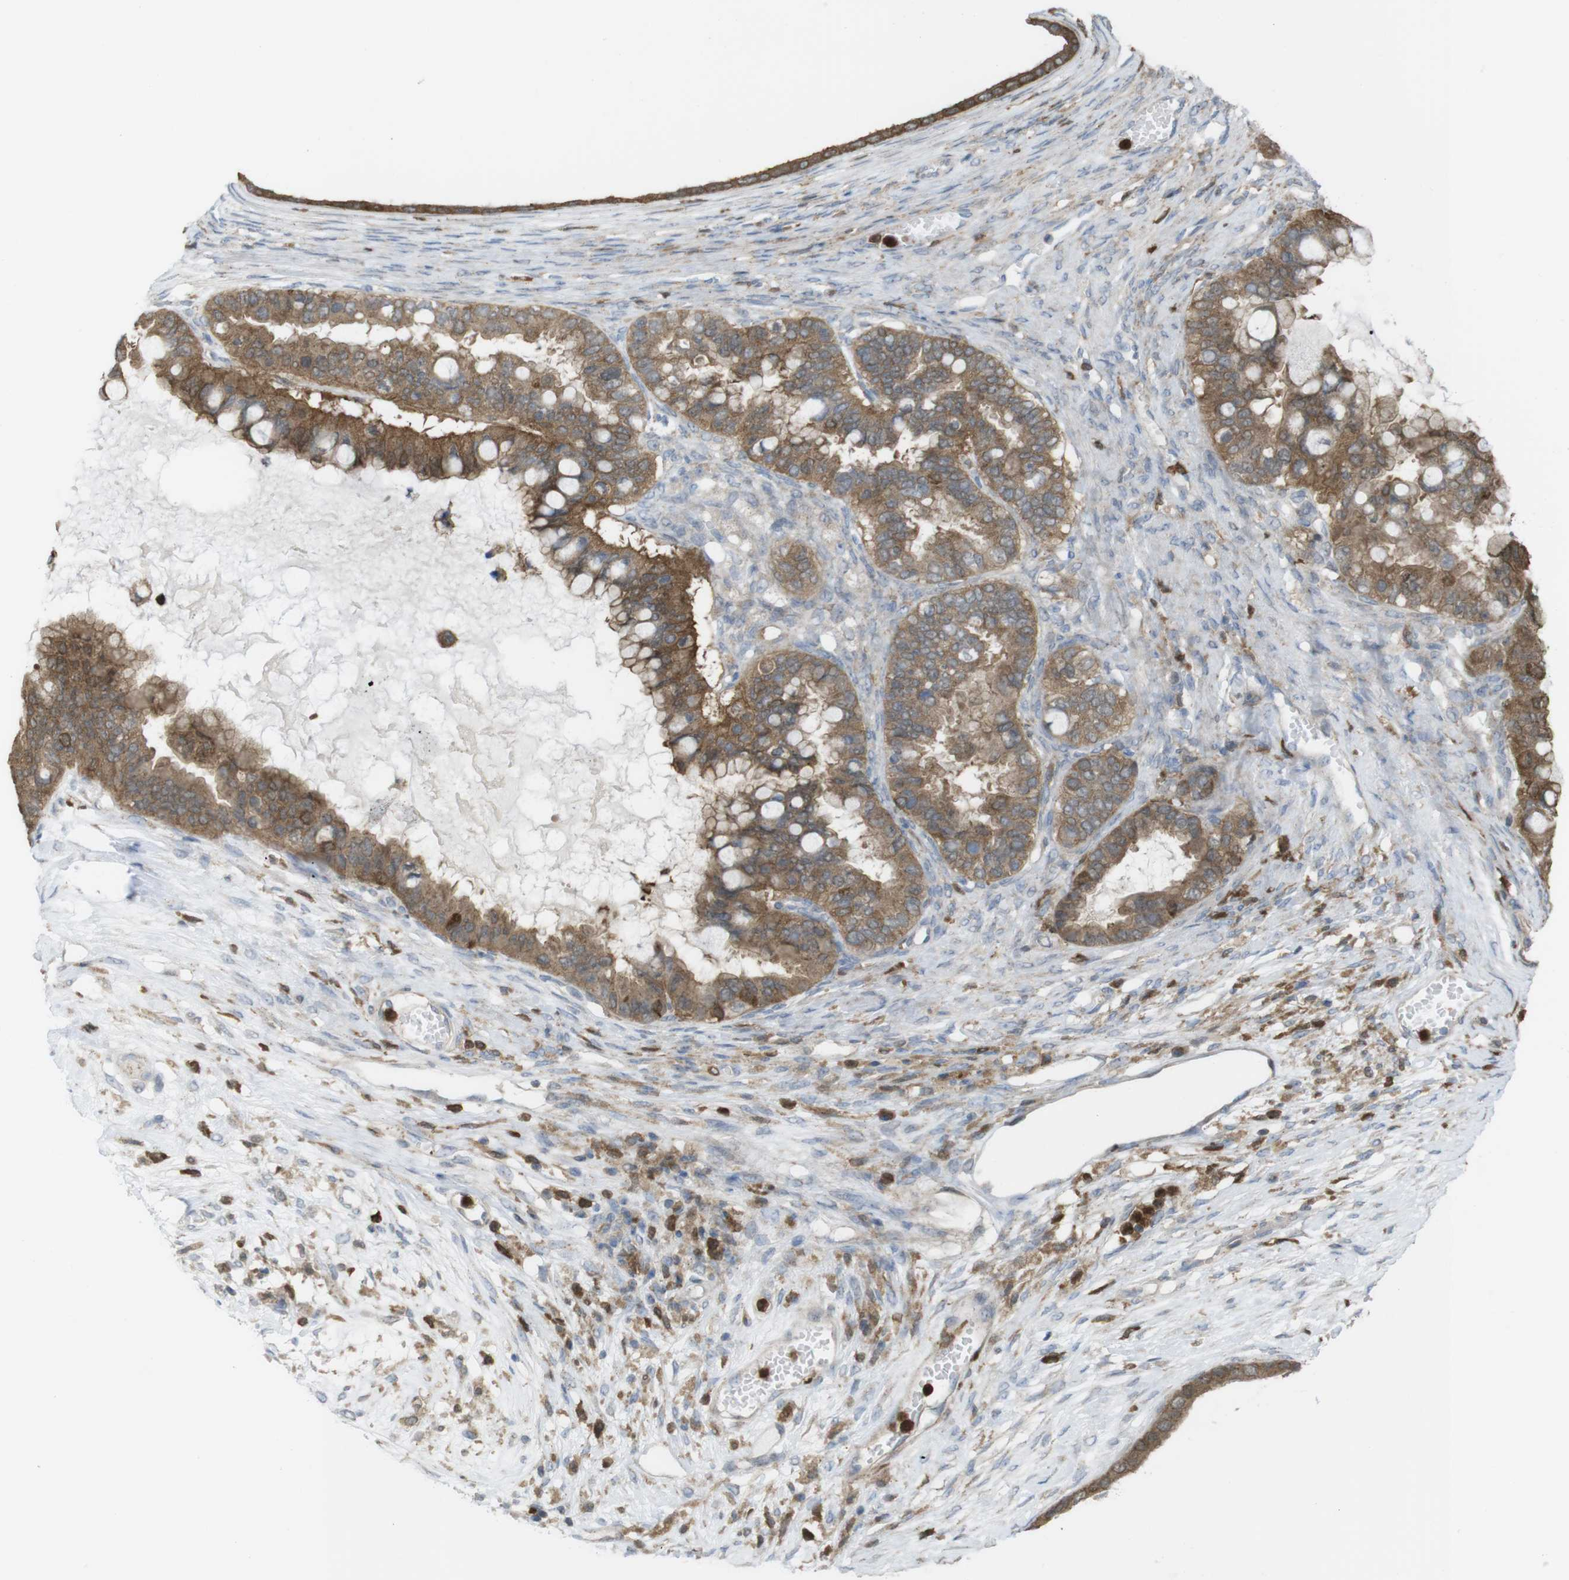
{"staining": {"intensity": "moderate", "quantity": ">75%", "location": "cytoplasmic/membranous"}, "tissue": "ovarian cancer", "cell_type": "Tumor cells", "image_type": "cancer", "snomed": [{"axis": "morphology", "description": "Cystadenocarcinoma, mucinous, NOS"}, {"axis": "topography", "description": "Ovary"}], "caption": "Immunohistochemistry (IHC) of human ovarian cancer (mucinous cystadenocarcinoma) exhibits medium levels of moderate cytoplasmic/membranous expression in about >75% of tumor cells.", "gene": "PRKCD", "patient": {"sex": "female", "age": 80}}